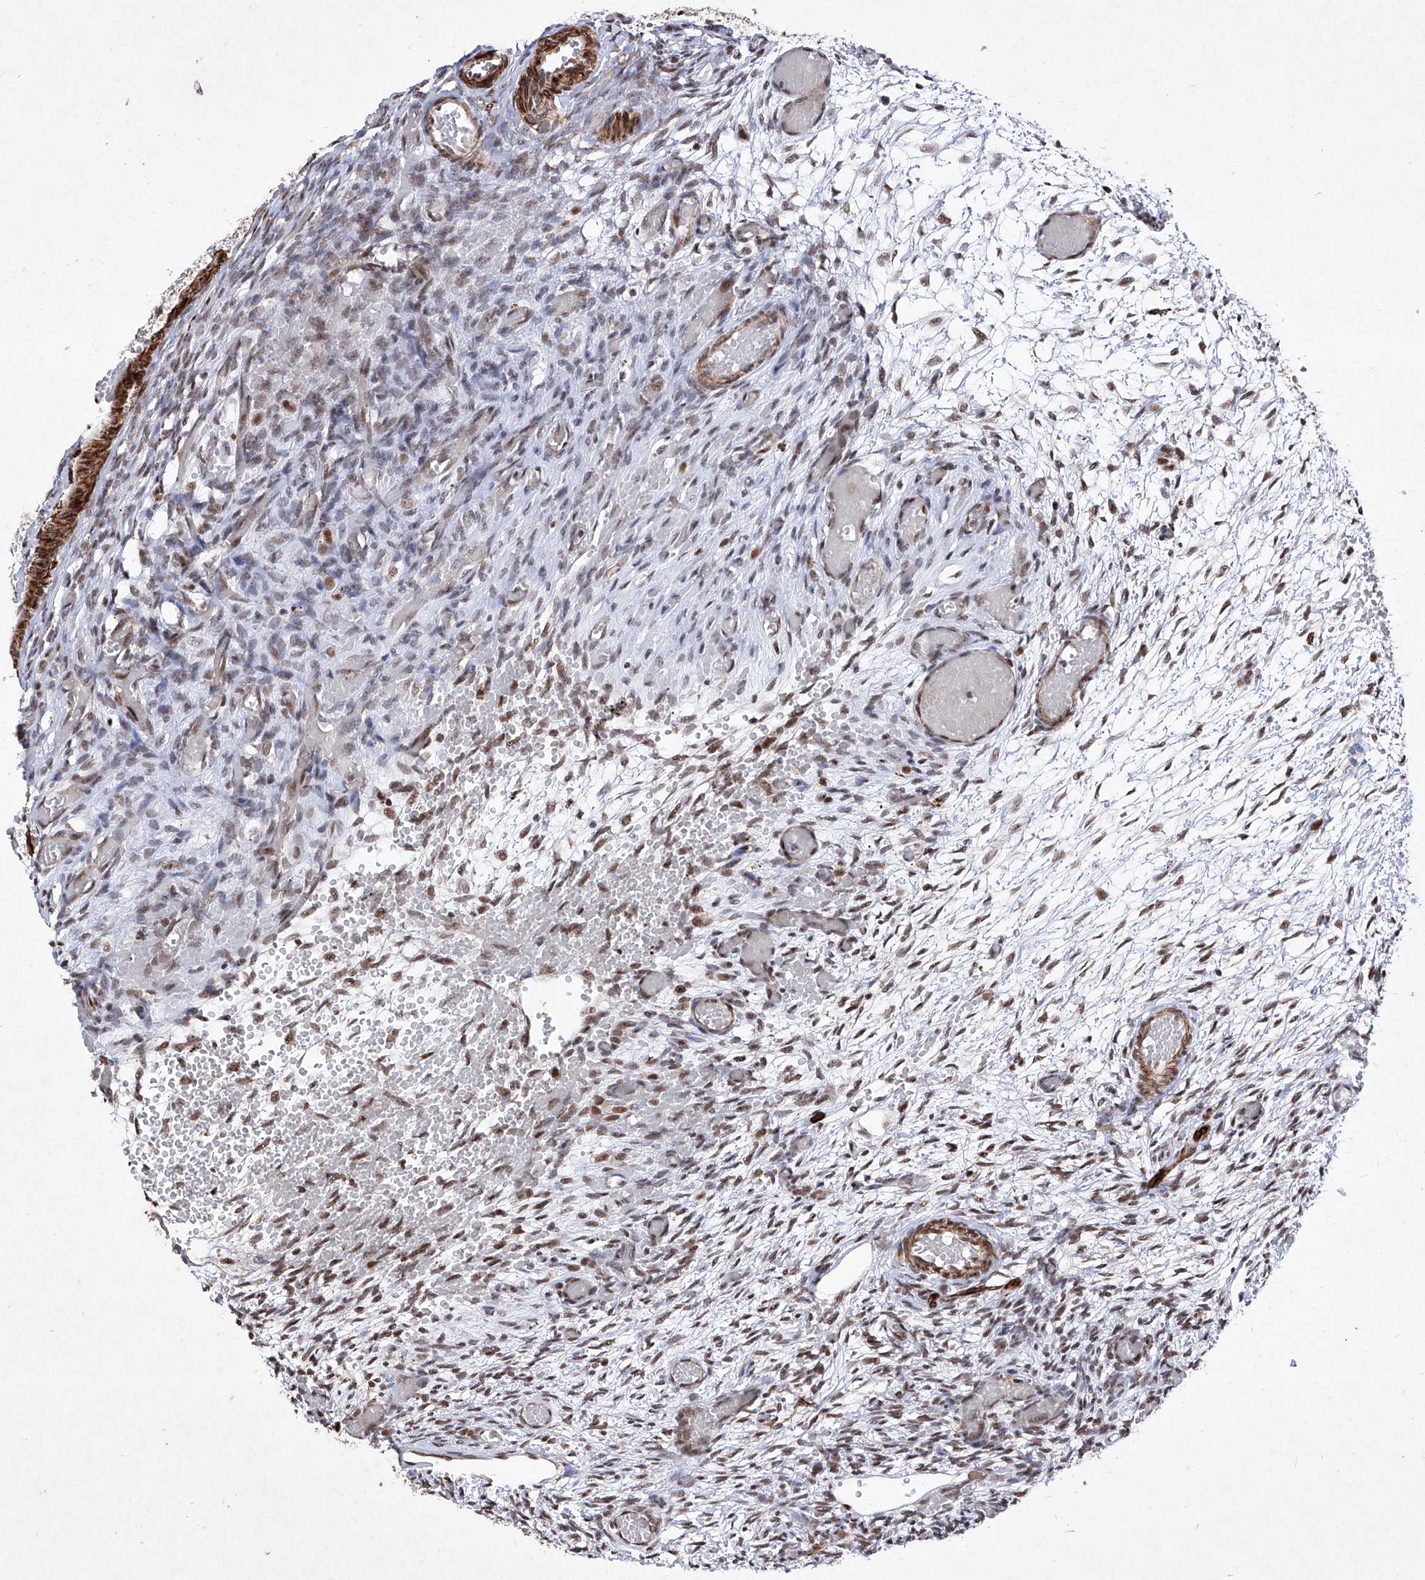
{"staining": {"intensity": "strong", "quantity": "<25%", "location": "nuclear"}, "tissue": "ovary", "cell_type": "Ovarian stroma cells", "image_type": "normal", "snomed": [{"axis": "morphology", "description": "Adenocarcinoma, NOS"}, {"axis": "topography", "description": "Endometrium"}], "caption": "A histopathology image of ovary stained for a protein exhibits strong nuclear brown staining in ovarian stroma cells. The staining was performed using DAB to visualize the protein expression in brown, while the nuclei were stained in blue with hematoxylin (Magnification: 20x).", "gene": "NFATC4", "patient": {"sex": "female", "age": 32}}